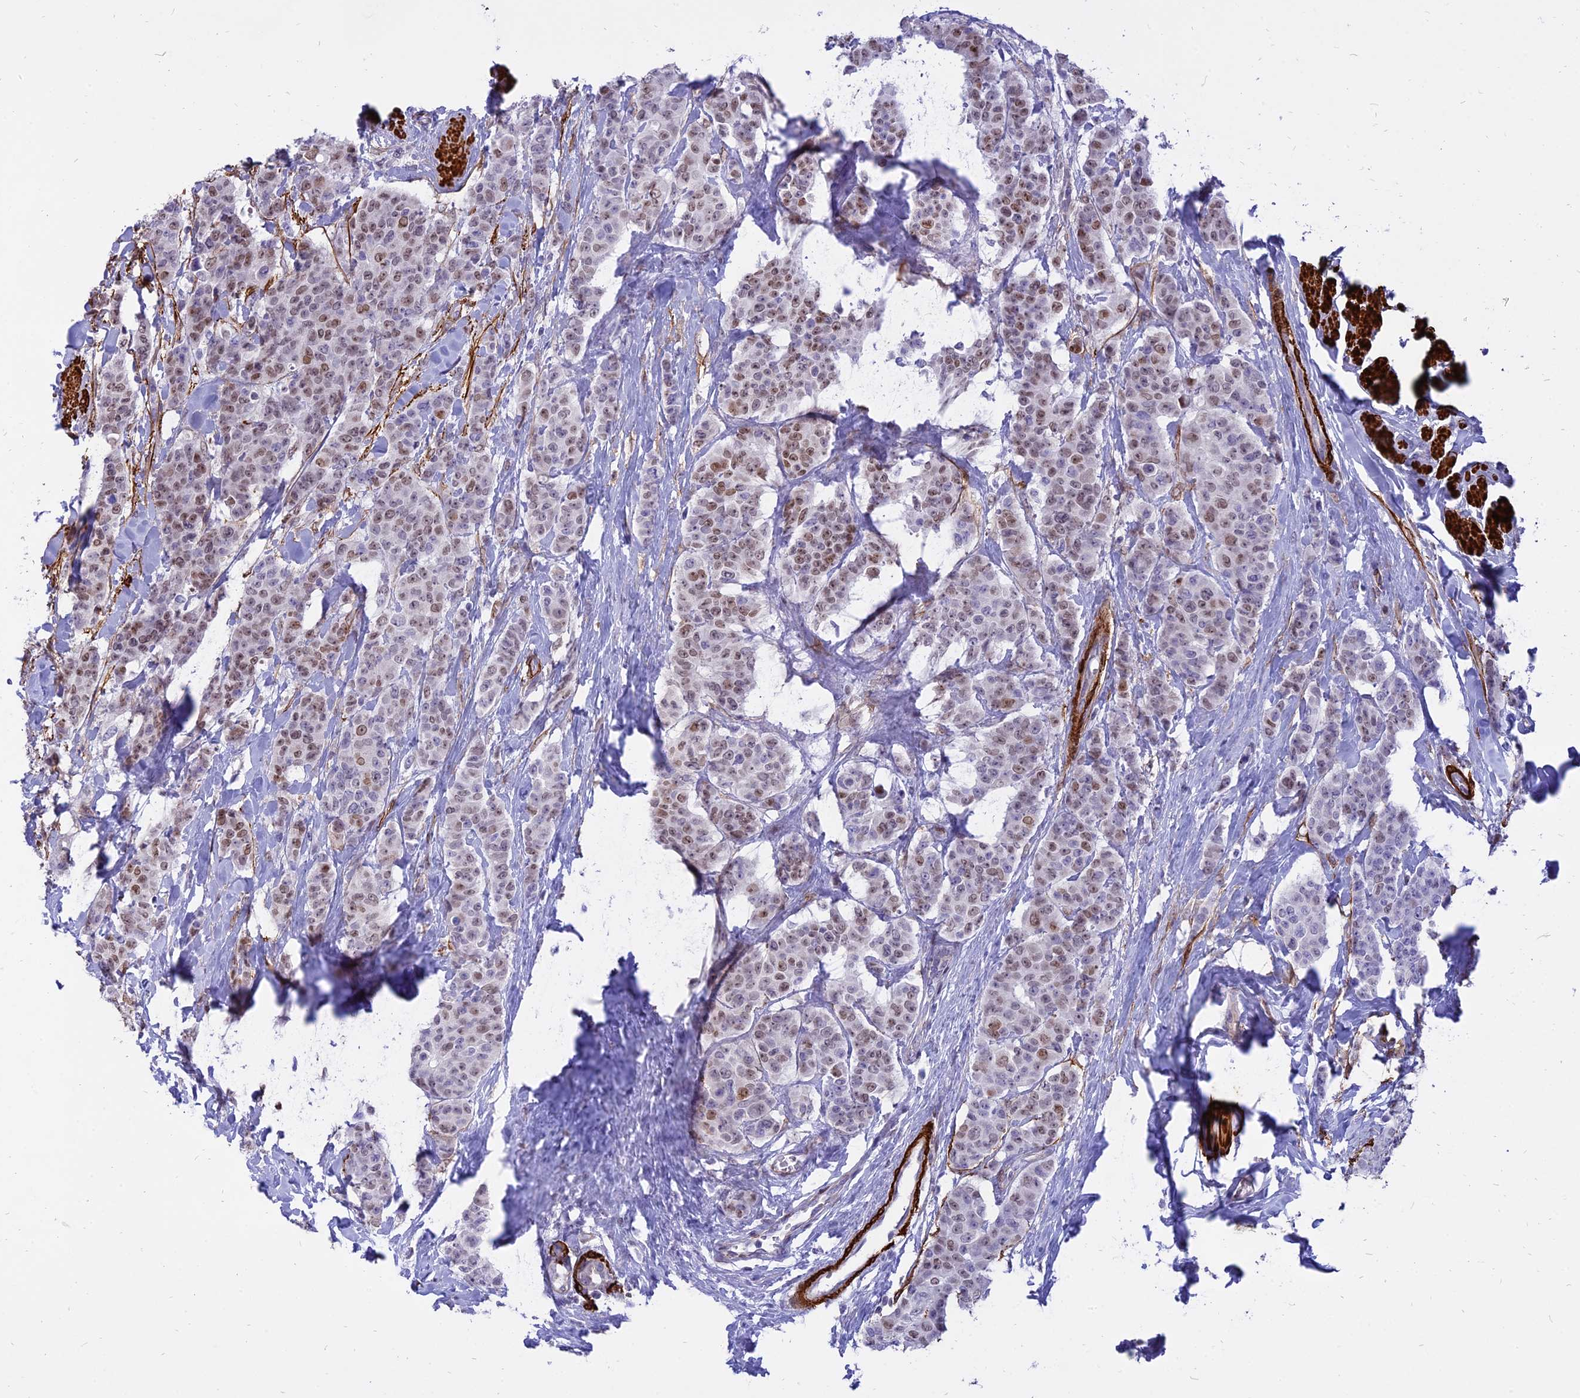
{"staining": {"intensity": "weak", "quantity": ">75%", "location": "nuclear"}, "tissue": "breast cancer", "cell_type": "Tumor cells", "image_type": "cancer", "snomed": [{"axis": "morphology", "description": "Duct carcinoma"}, {"axis": "topography", "description": "Breast"}], "caption": "Protein staining of breast invasive ductal carcinoma tissue displays weak nuclear positivity in approximately >75% of tumor cells.", "gene": "CENPV", "patient": {"sex": "female", "age": 40}}